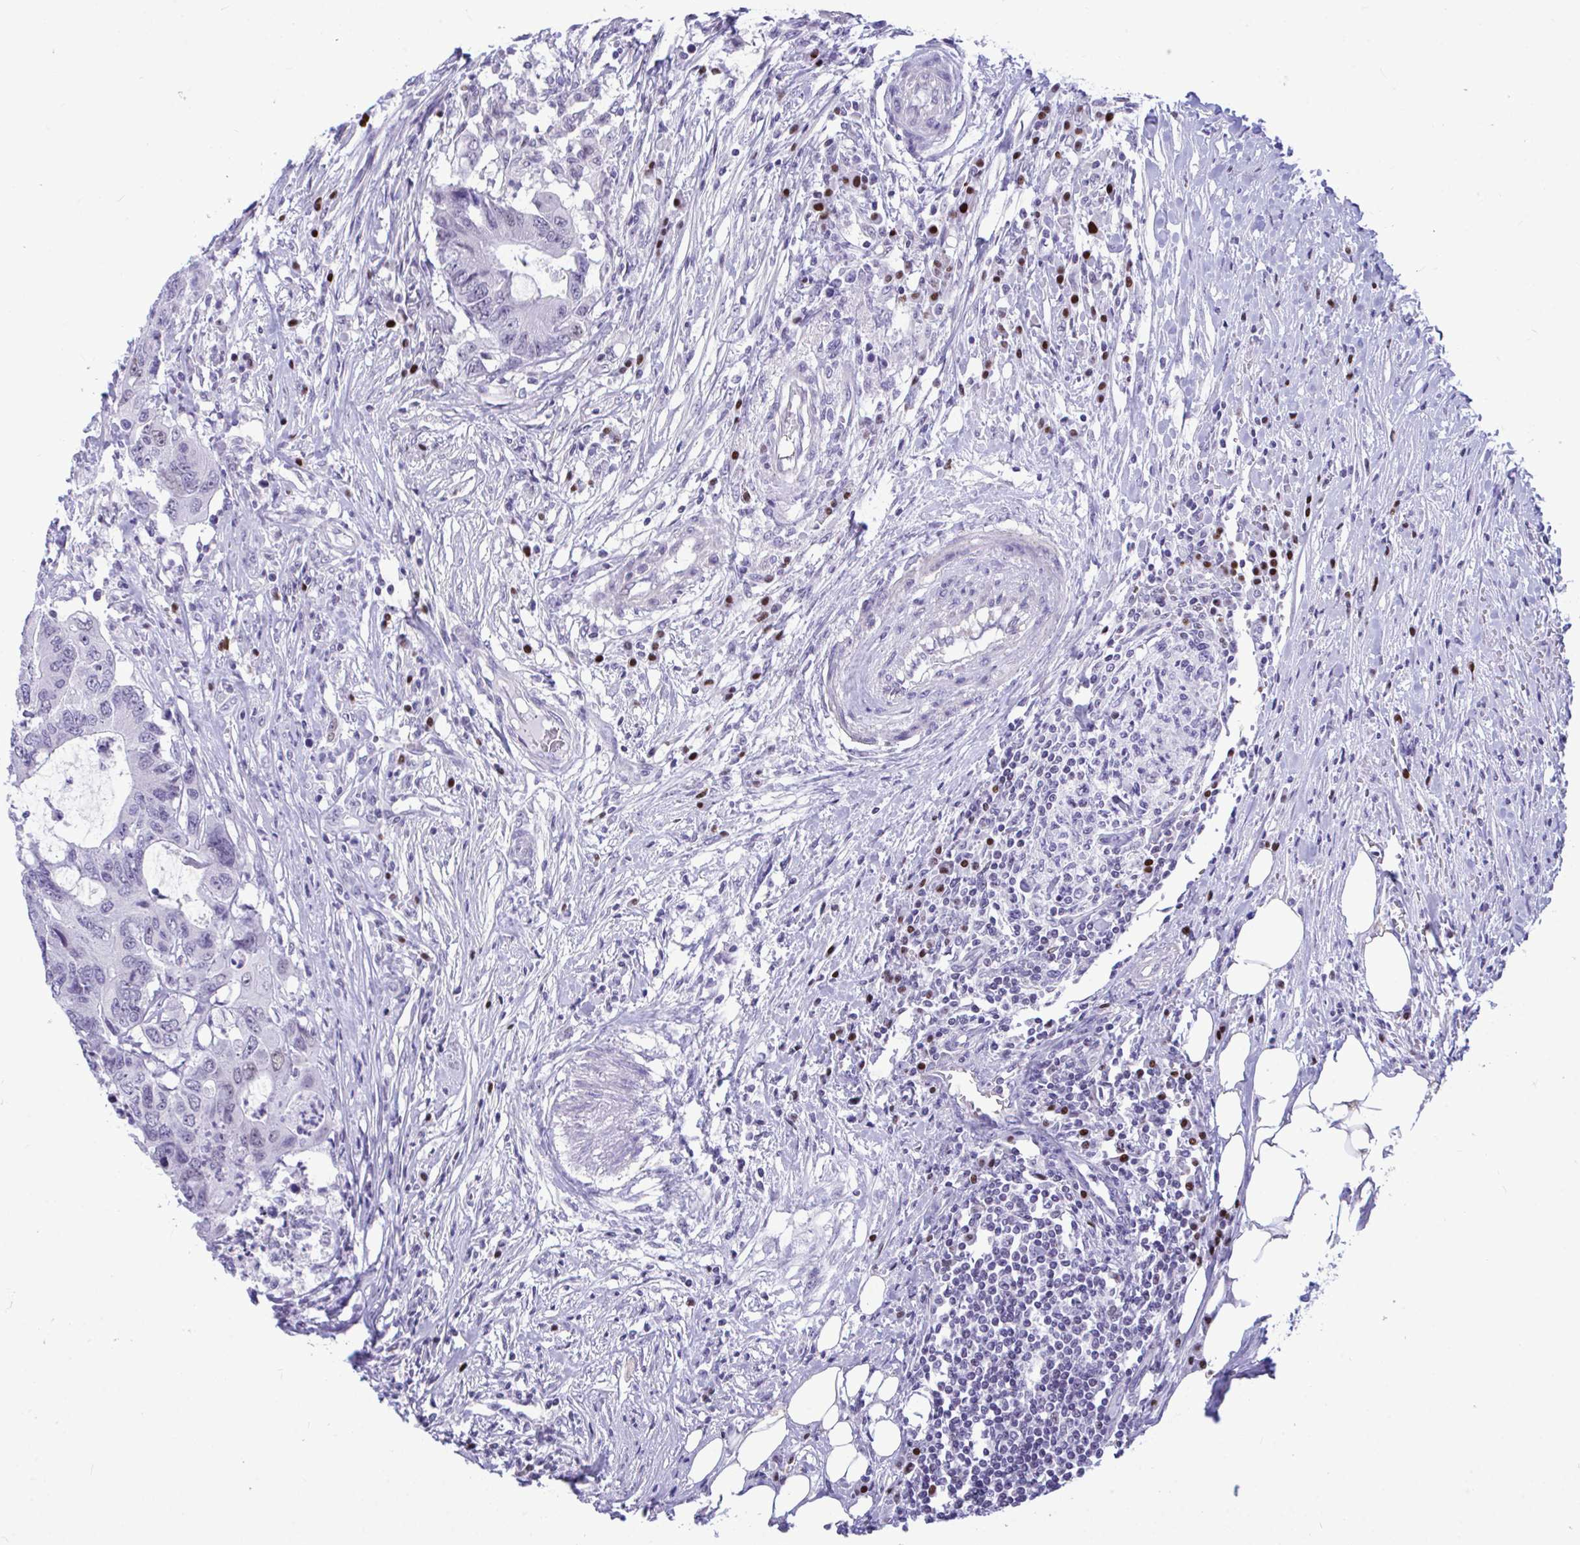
{"staining": {"intensity": "weak", "quantity": "<25%", "location": "nuclear"}, "tissue": "colorectal cancer", "cell_type": "Tumor cells", "image_type": "cancer", "snomed": [{"axis": "morphology", "description": "Adenocarcinoma, NOS"}, {"axis": "topography", "description": "Colon"}], "caption": "Tumor cells are negative for brown protein staining in colorectal adenocarcinoma.", "gene": "SLC25A51", "patient": {"sex": "male", "age": 71}}